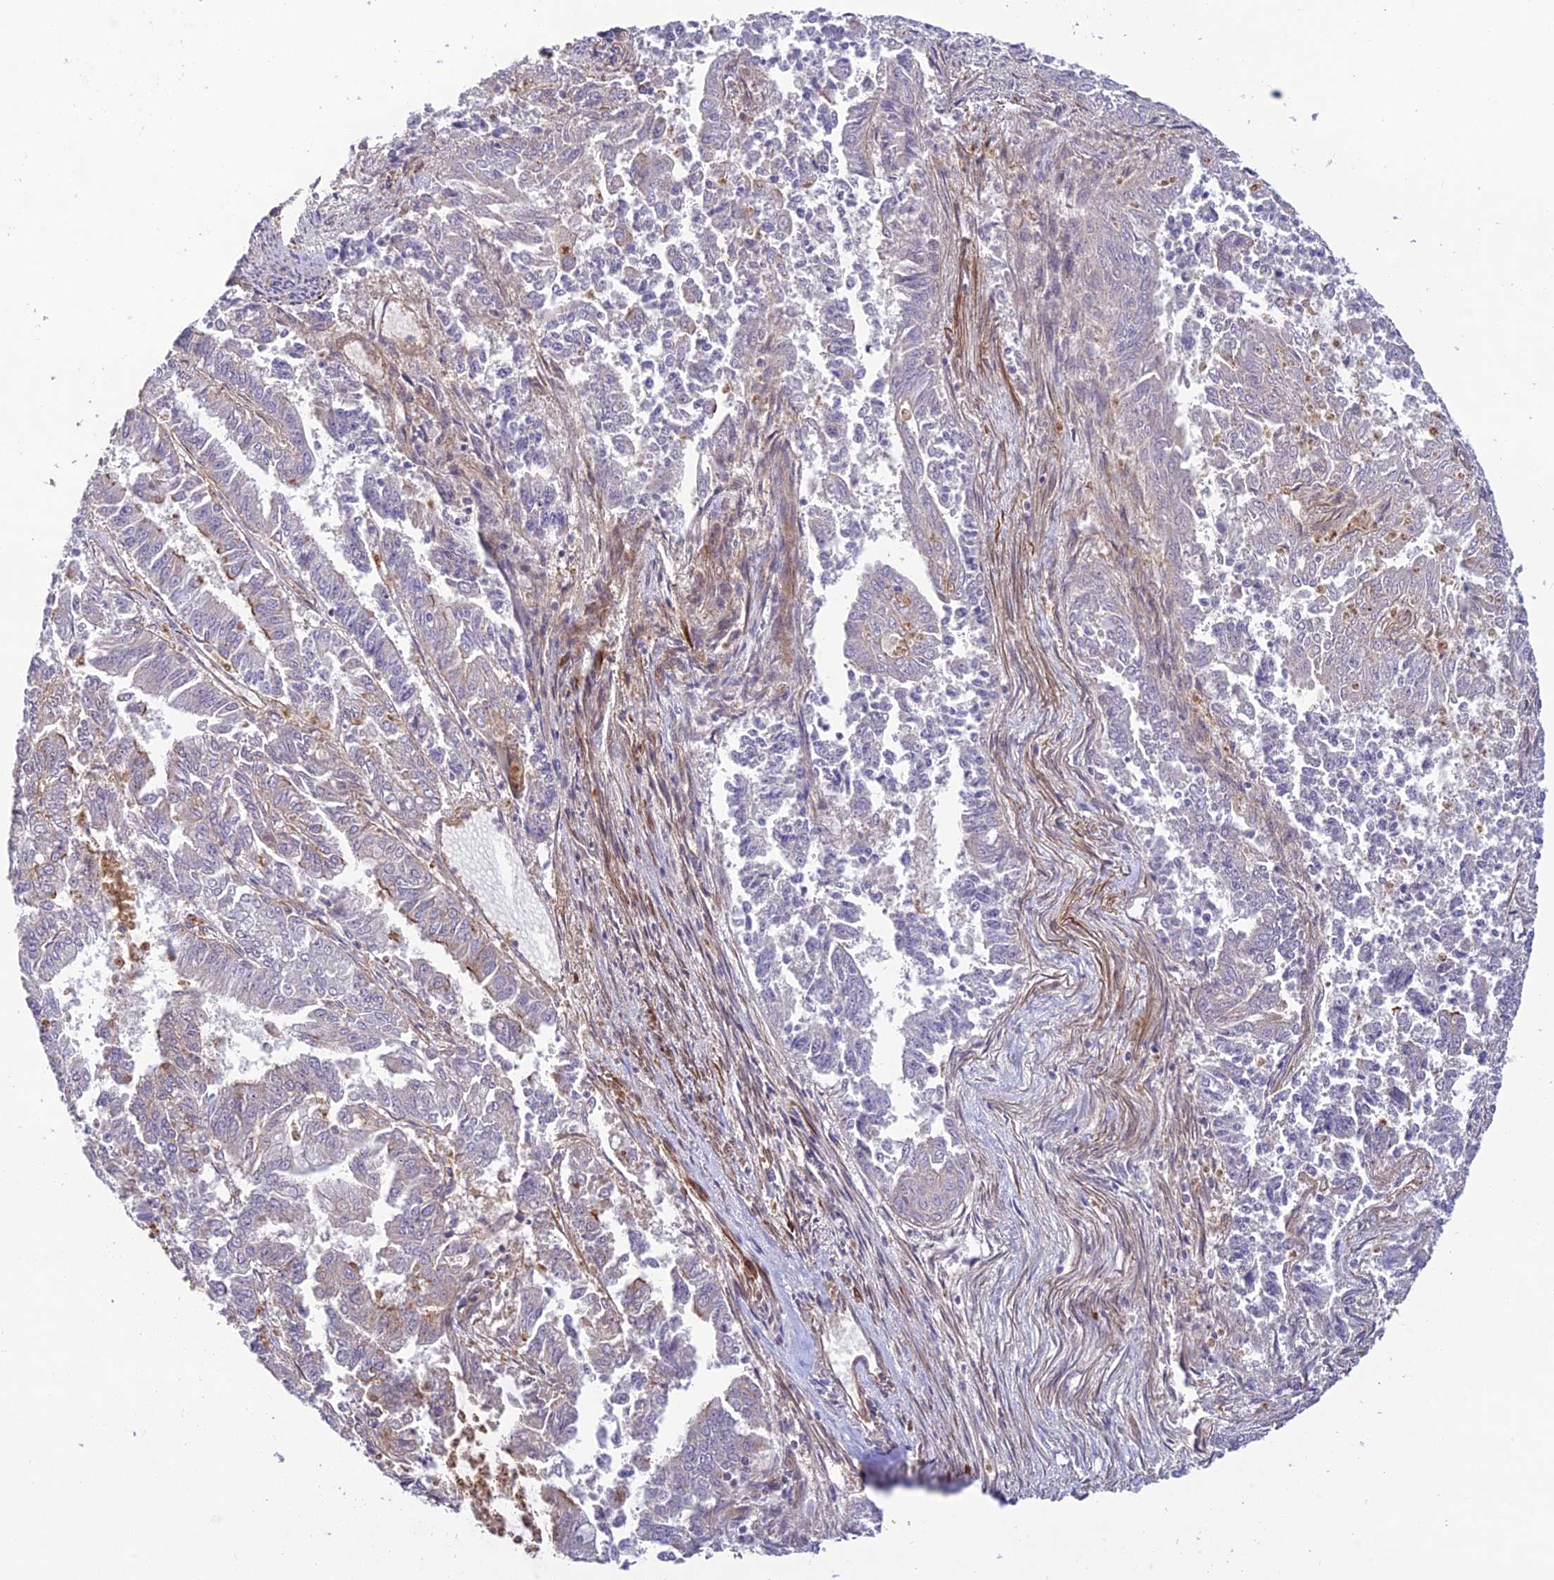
{"staining": {"intensity": "moderate", "quantity": "25%-75%", "location": "cytoplasmic/membranous"}, "tissue": "endometrial cancer", "cell_type": "Tumor cells", "image_type": "cancer", "snomed": [{"axis": "morphology", "description": "Adenocarcinoma, NOS"}, {"axis": "topography", "description": "Endometrium"}], "caption": "Immunohistochemistry staining of endometrial adenocarcinoma, which exhibits medium levels of moderate cytoplasmic/membranous positivity in about 25%-75% of tumor cells indicating moderate cytoplasmic/membranous protein staining. The staining was performed using DAB (brown) for protein detection and nuclei were counterstained in hematoxylin (blue).", "gene": "ADAMTS15", "patient": {"sex": "female", "age": 73}}